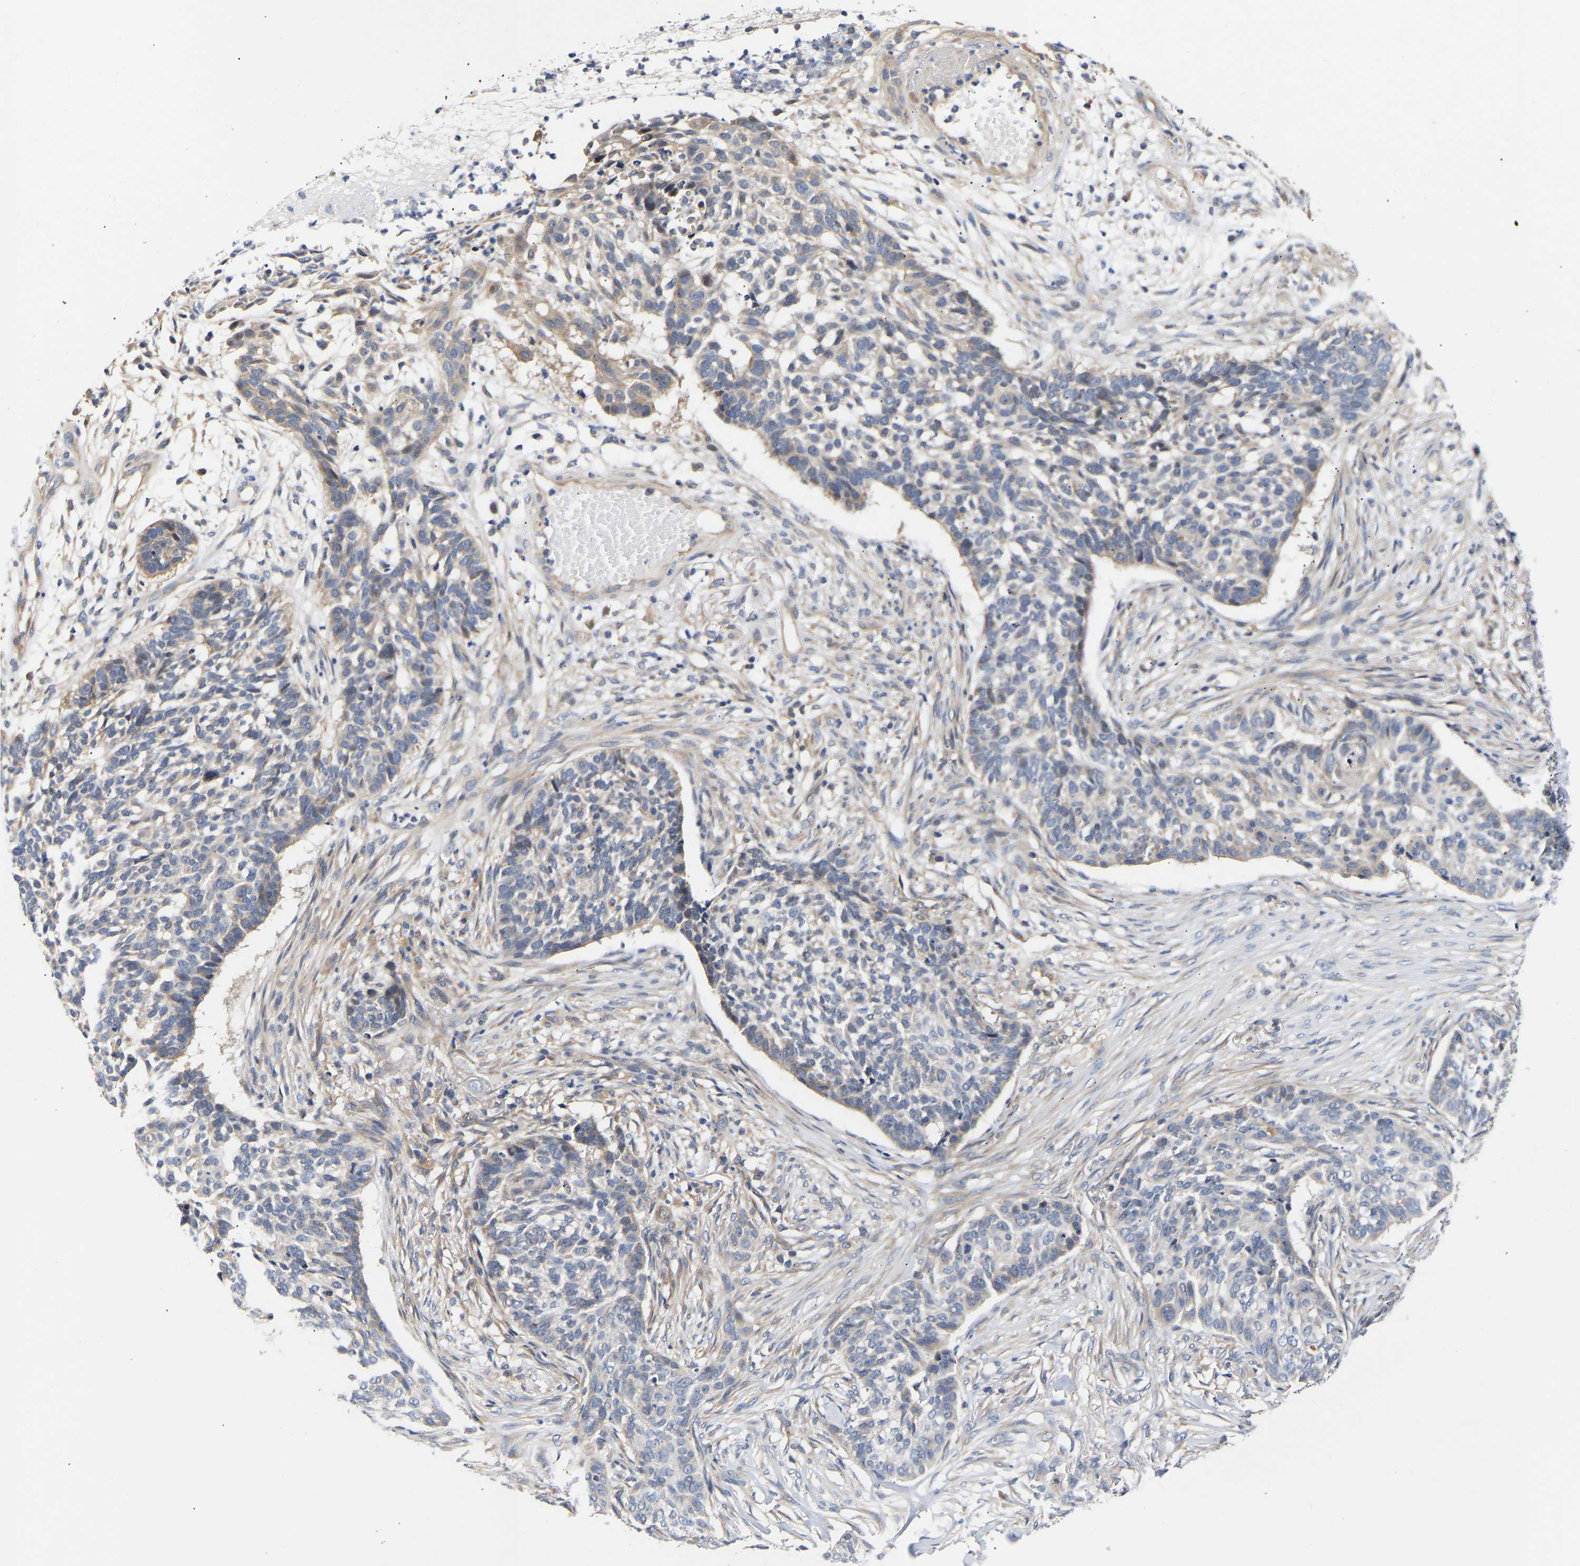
{"staining": {"intensity": "weak", "quantity": "<25%", "location": "cytoplasmic/membranous"}, "tissue": "skin cancer", "cell_type": "Tumor cells", "image_type": "cancer", "snomed": [{"axis": "morphology", "description": "Basal cell carcinoma"}, {"axis": "topography", "description": "Skin"}], "caption": "Micrograph shows no protein staining in tumor cells of skin cancer tissue.", "gene": "KASH5", "patient": {"sex": "male", "age": 85}}